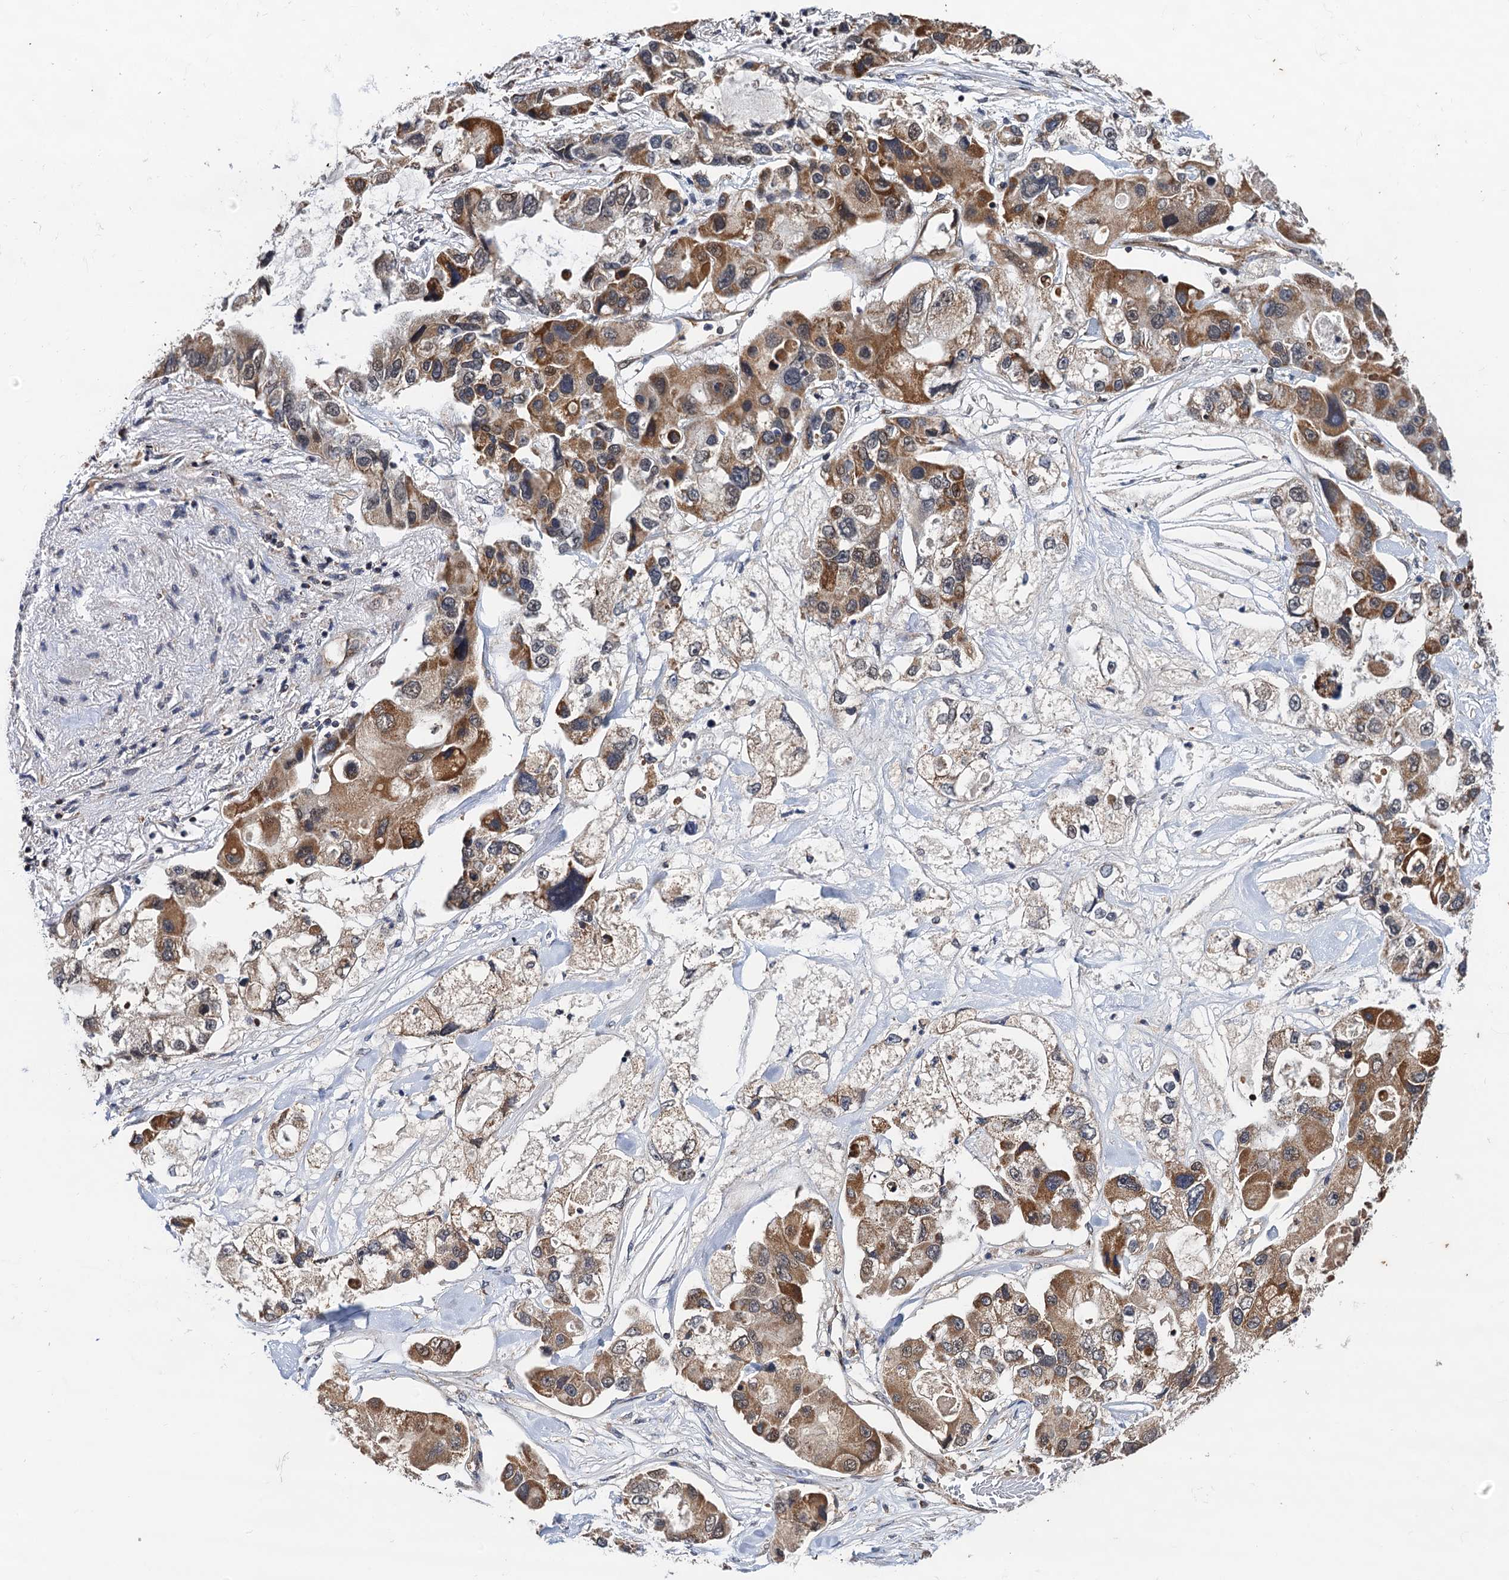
{"staining": {"intensity": "moderate", "quantity": ">75%", "location": "cytoplasmic/membranous"}, "tissue": "lung cancer", "cell_type": "Tumor cells", "image_type": "cancer", "snomed": [{"axis": "morphology", "description": "Adenocarcinoma, NOS"}, {"axis": "topography", "description": "Lung"}], "caption": "A photomicrograph of human lung cancer (adenocarcinoma) stained for a protein demonstrates moderate cytoplasmic/membranous brown staining in tumor cells.", "gene": "CMPK2", "patient": {"sex": "female", "age": 54}}